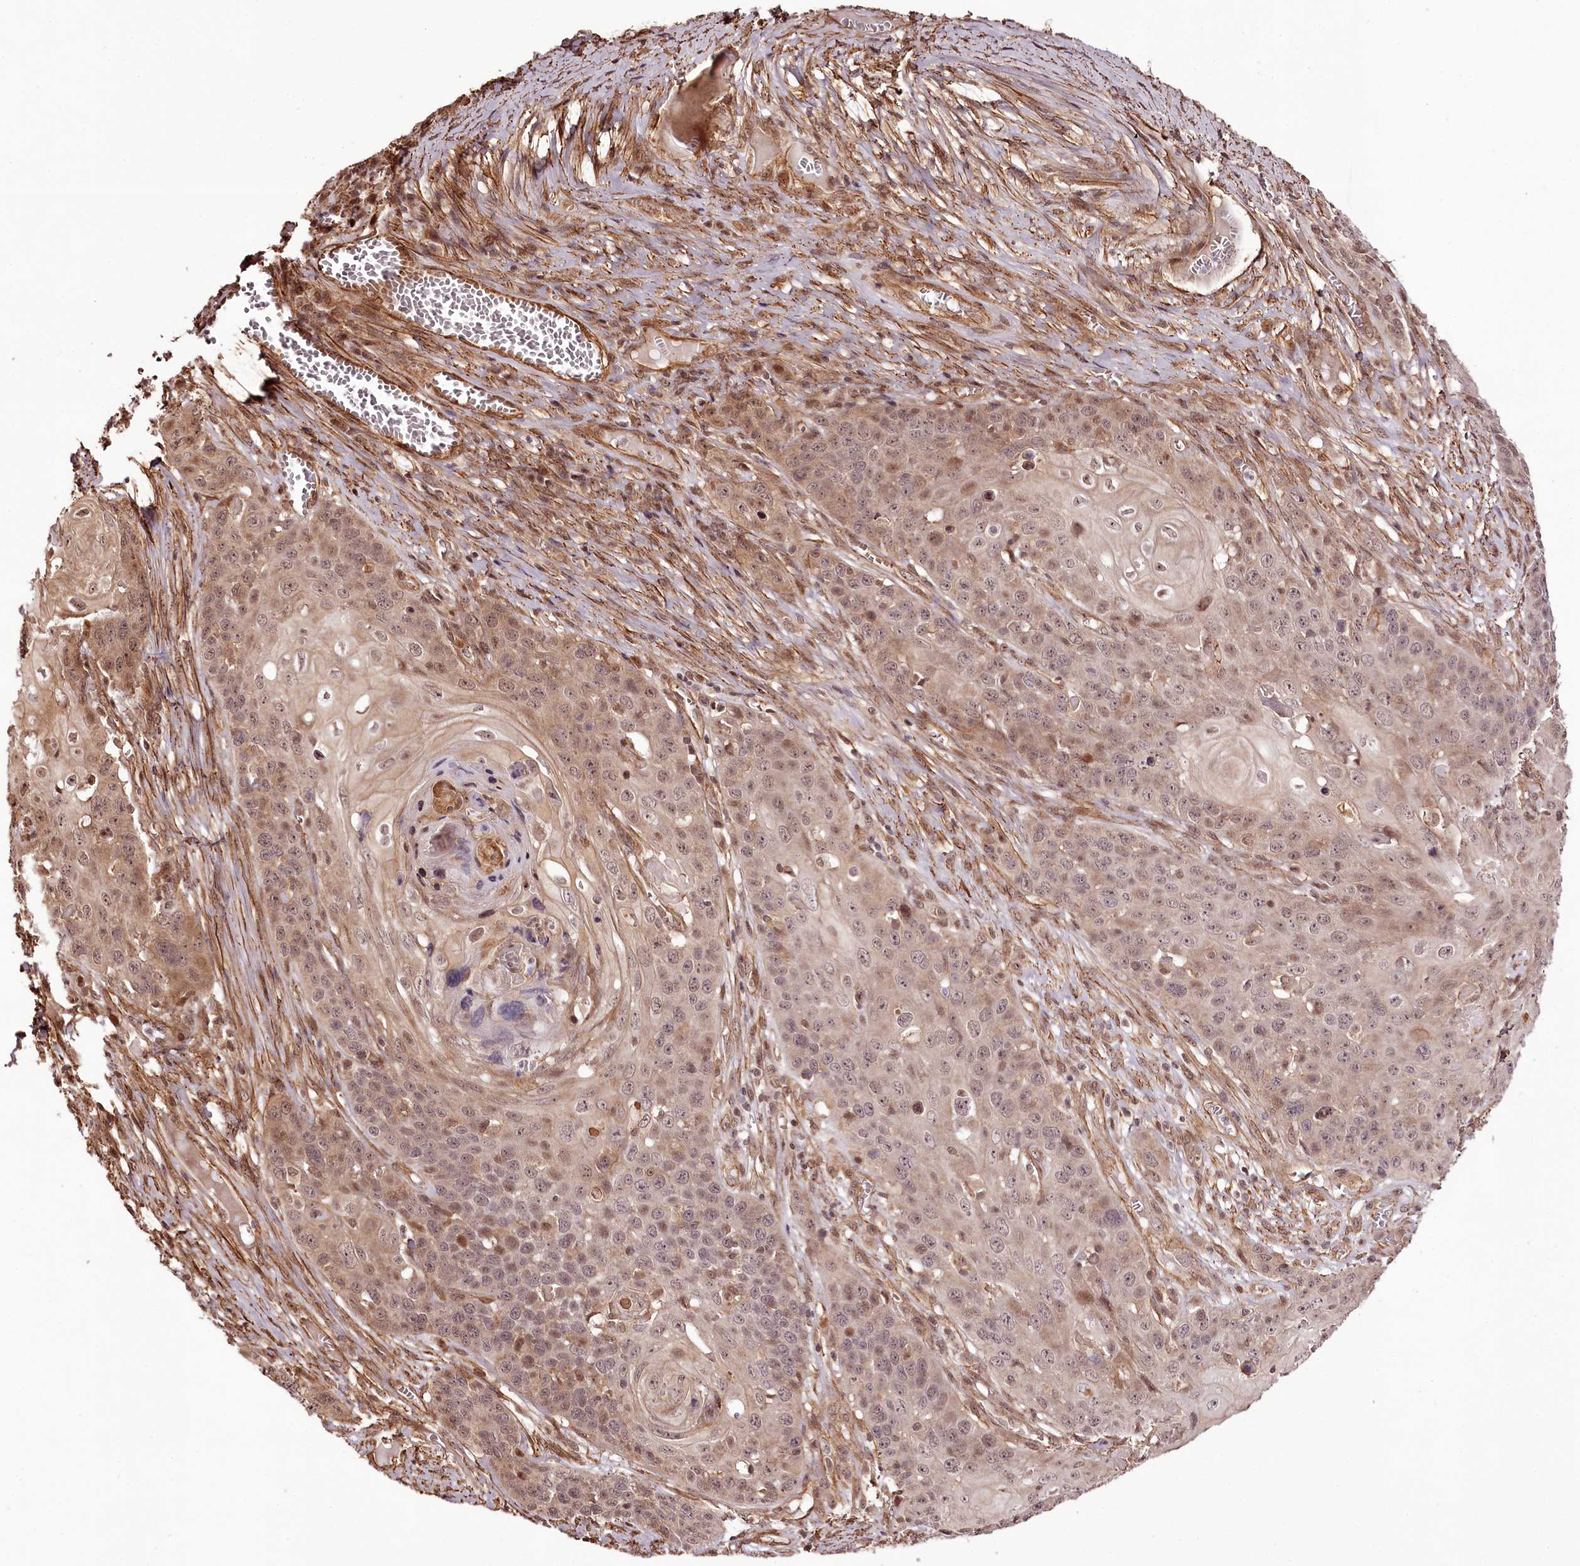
{"staining": {"intensity": "moderate", "quantity": ">75%", "location": "cytoplasmic/membranous,nuclear"}, "tissue": "skin cancer", "cell_type": "Tumor cells", "image_type": "cancer", "snomed": [{"axis": "morphology", "description": "Squamous cell carcinoma, NOS"}, {"axis": "topography", "description": "Skin"}], "caption": "Skin squamous cell carcinoma tissue exhibits moderate cytoplasmic/membranous and nuclear positivity in about >75% of tumor cells", "gene": "TTC33", "patient": {"sex": "male", "age": 55}}